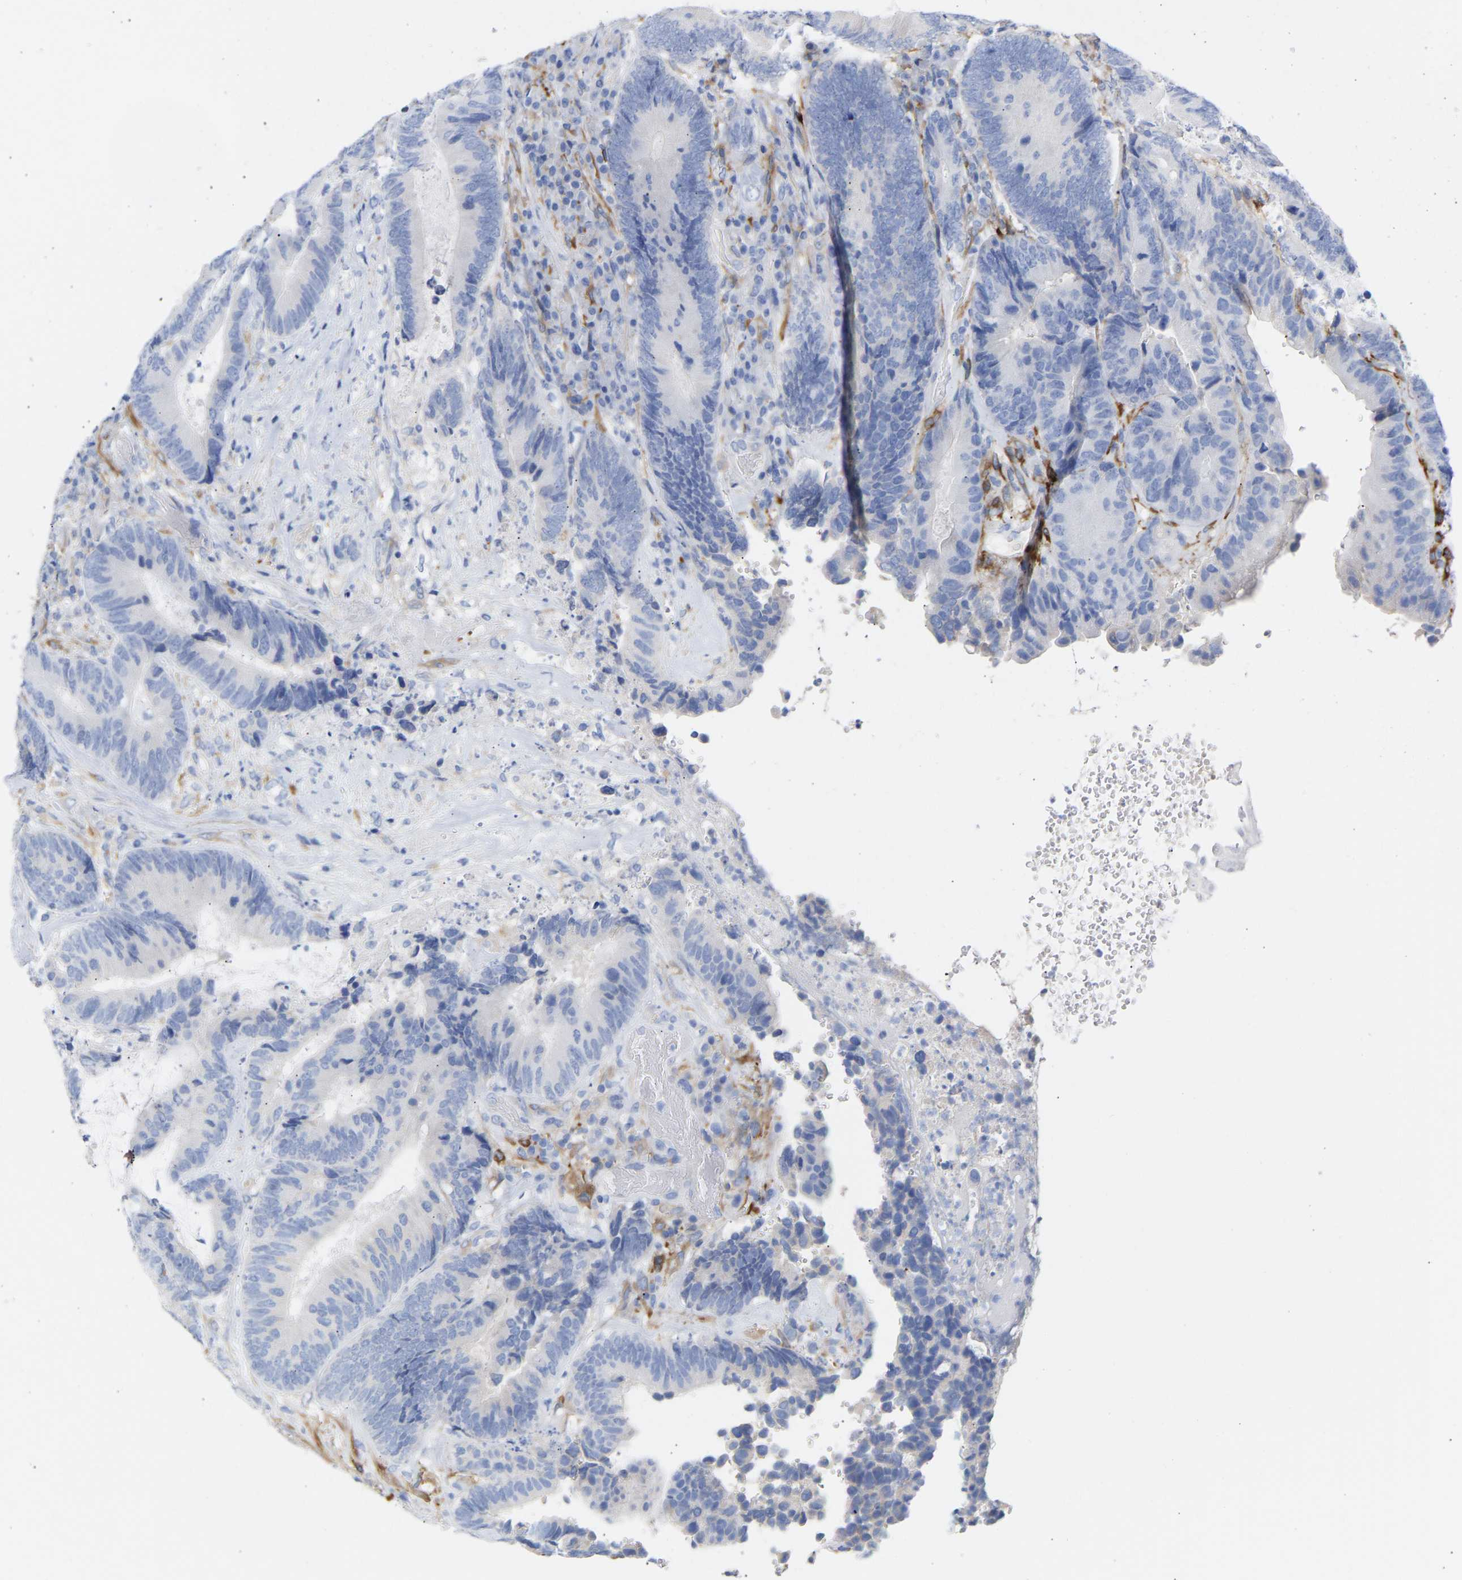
{"staining": {"intensity": "negative", "quantity": "none", "location": "none"}, "tissue": "colorectal cancer", "cell_type": "Tumor cells", "image_type": "cancer", "snomed": [{"axis": "morphology", "description": "Adenocarcinoma, NOS"}, {"axis": "topography", "description": "Rectum"}], "caption": "An immunohistochemistry (IHC) photomicrograph of colorectal cancer (adenocarcinoma) is shown. There is no staining in tumor cells of colorectal cancer (adenocarcinoma).", "gene": "AMPH", "patient": {"sex": "female", "age": 89}}